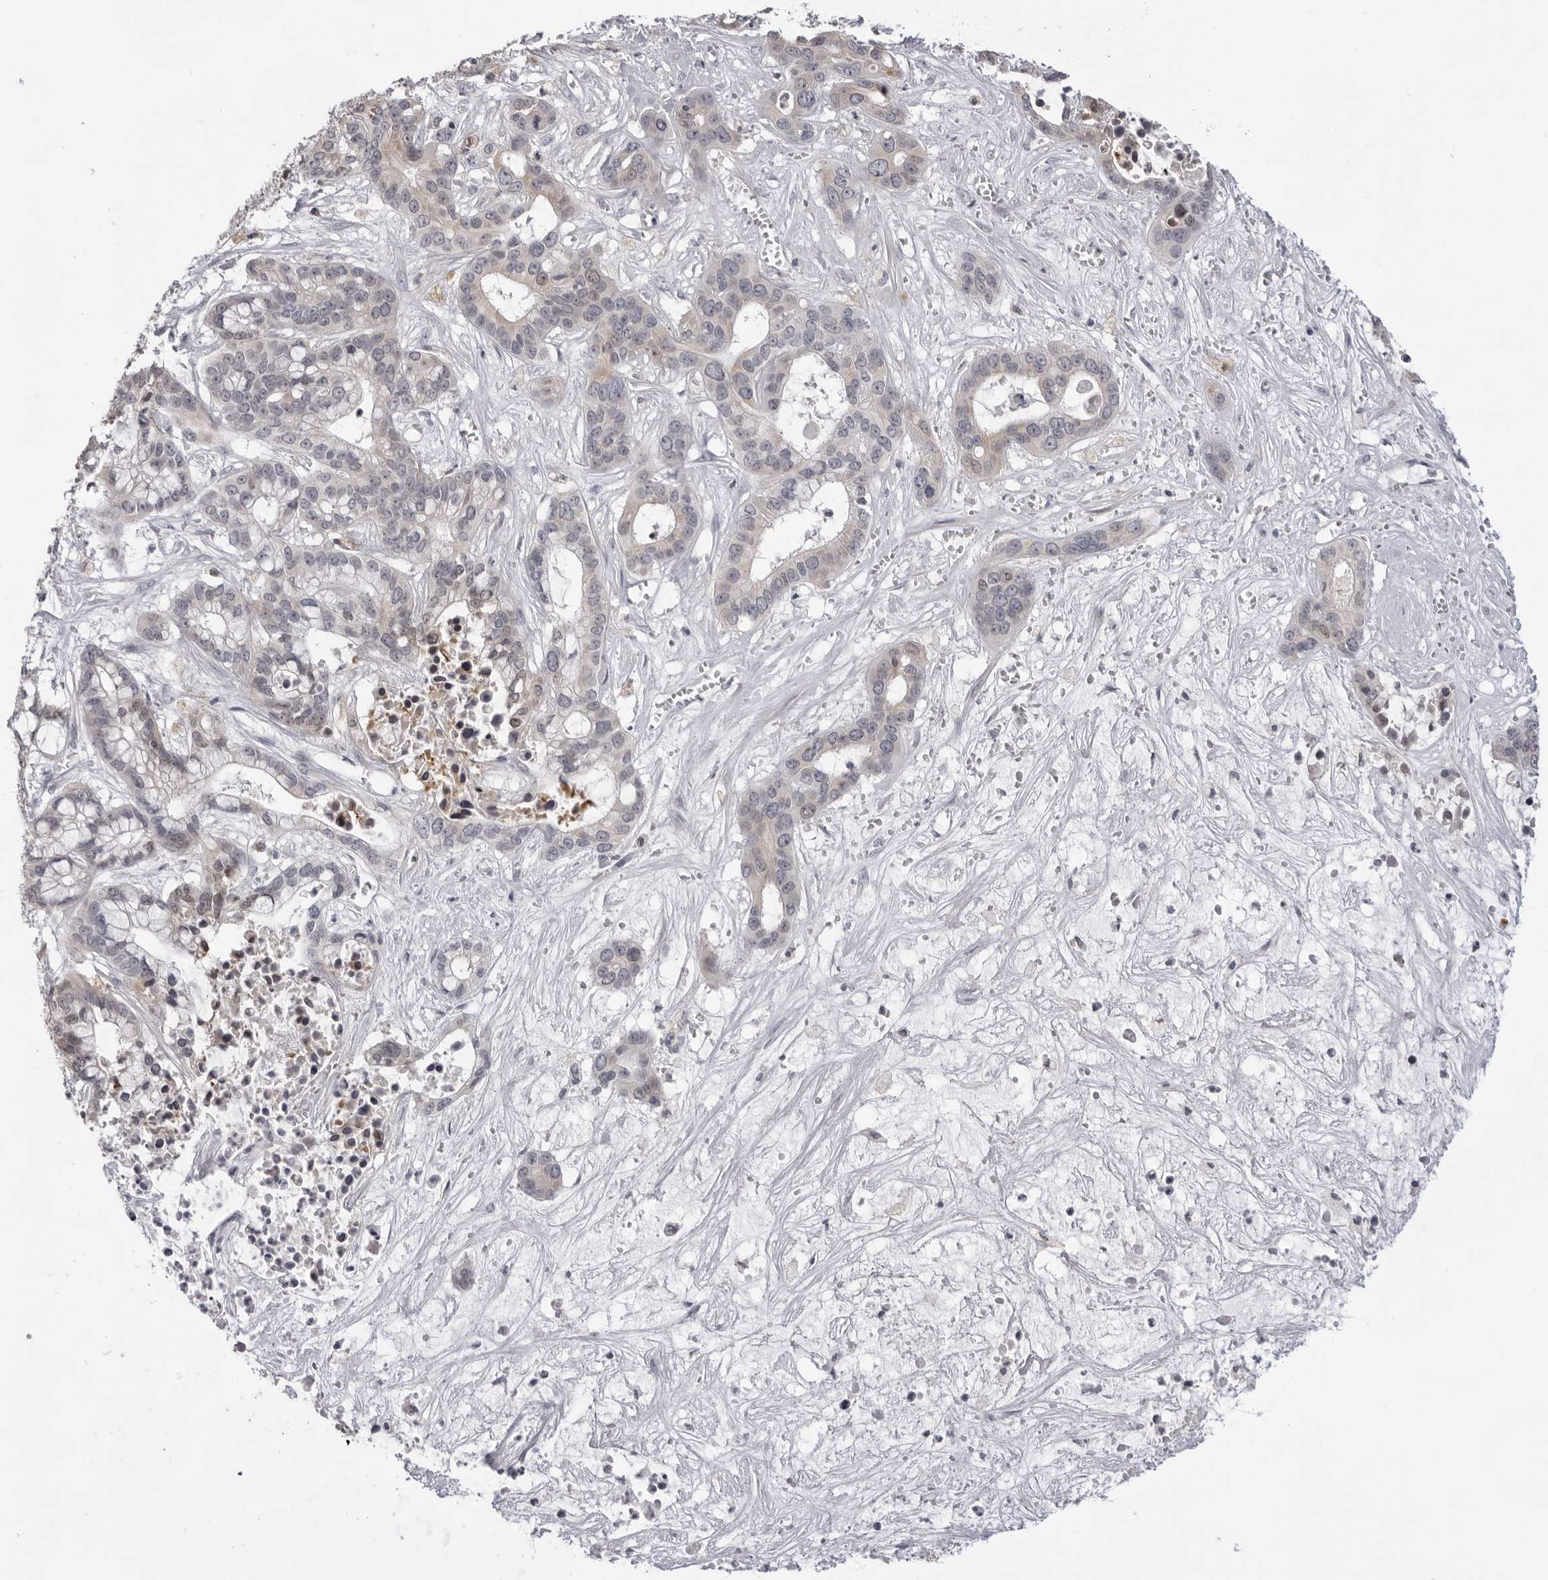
{"staining": {"intensity": "negative", "quantity": "none", "location": "none"}, "tissue": "liver cancer", "cell_type": "Tumor cells", "image_type": "cancer", "snomed": [{"axis": "morphology", "description": "Cholangiocarcinoma"}, {"axis": "topography", "description": "Liver"}], "caption": "This is an IHC image of liver cholangiocarcinoma. There is no positivity in tumor cells.", "gene": "ACP6", "patient": {"sex": "female", "age": 65}}